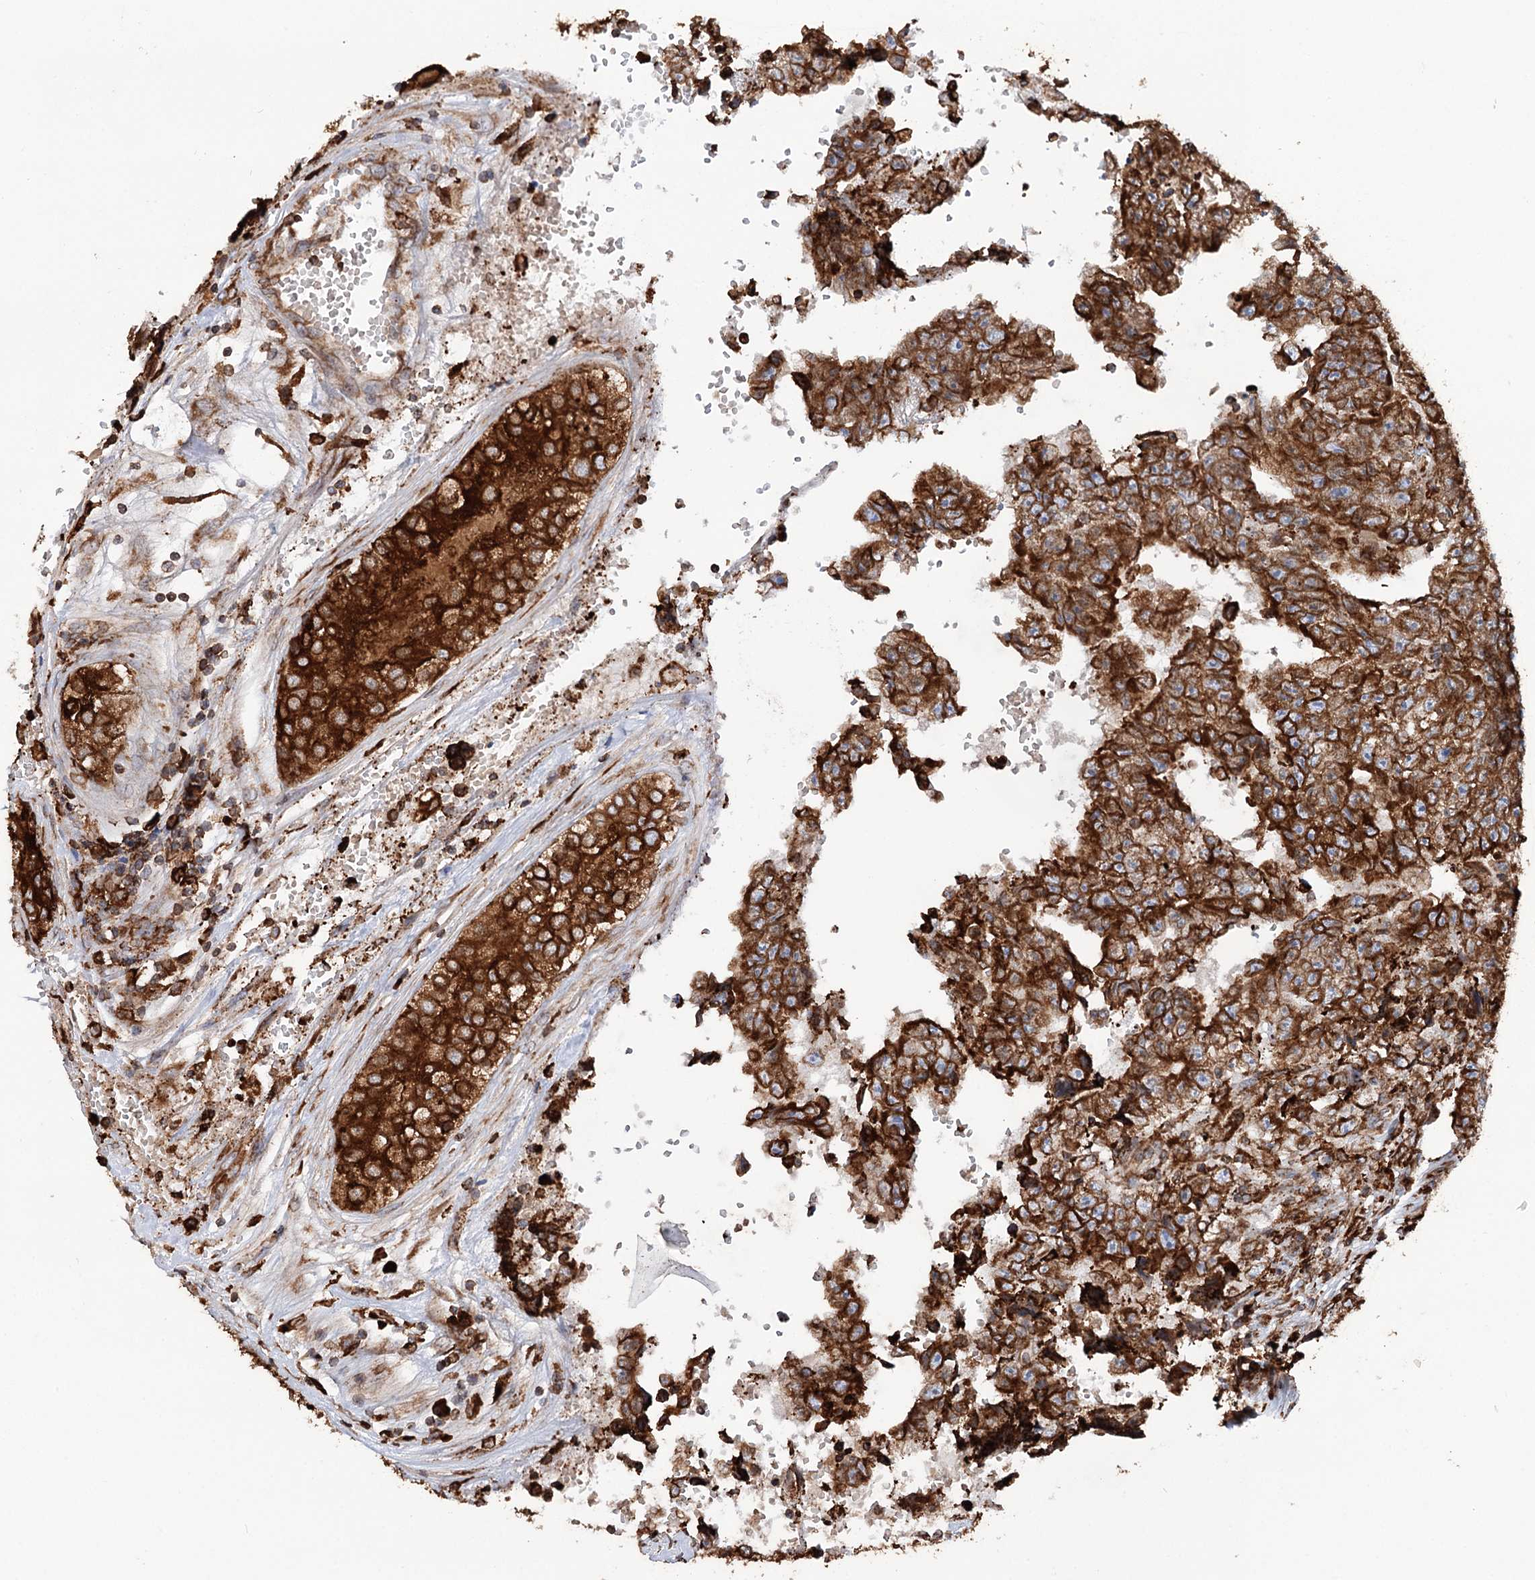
{"staining": {"intensity": "strong", "quantity": ">75%", "location": "cytoplasmic/membranous"}, "tissue": "testis cancer", "cell_type": "Tumor cells", "image_type": "cancer", "snomed": [{"axis": "morphology", "description": "Carcinoma, Embryonal, NOS"}, {"axis": "topography", "description": "Testis"}], "caption": "IHC staining of testis cancer (embryonal carcinoma), which exhibits high levels of strong cytoplasmic/membranous staining in approximately >75% of tumor cells indicating strong cytoplasmic/membranous protein expression. The staining was performed using DAB (brown) for protein detection and nuclei were counterstained in hematoxylin (blue).", "gene": "ERP29", "patient": {"sex": "male", "age": 25}}